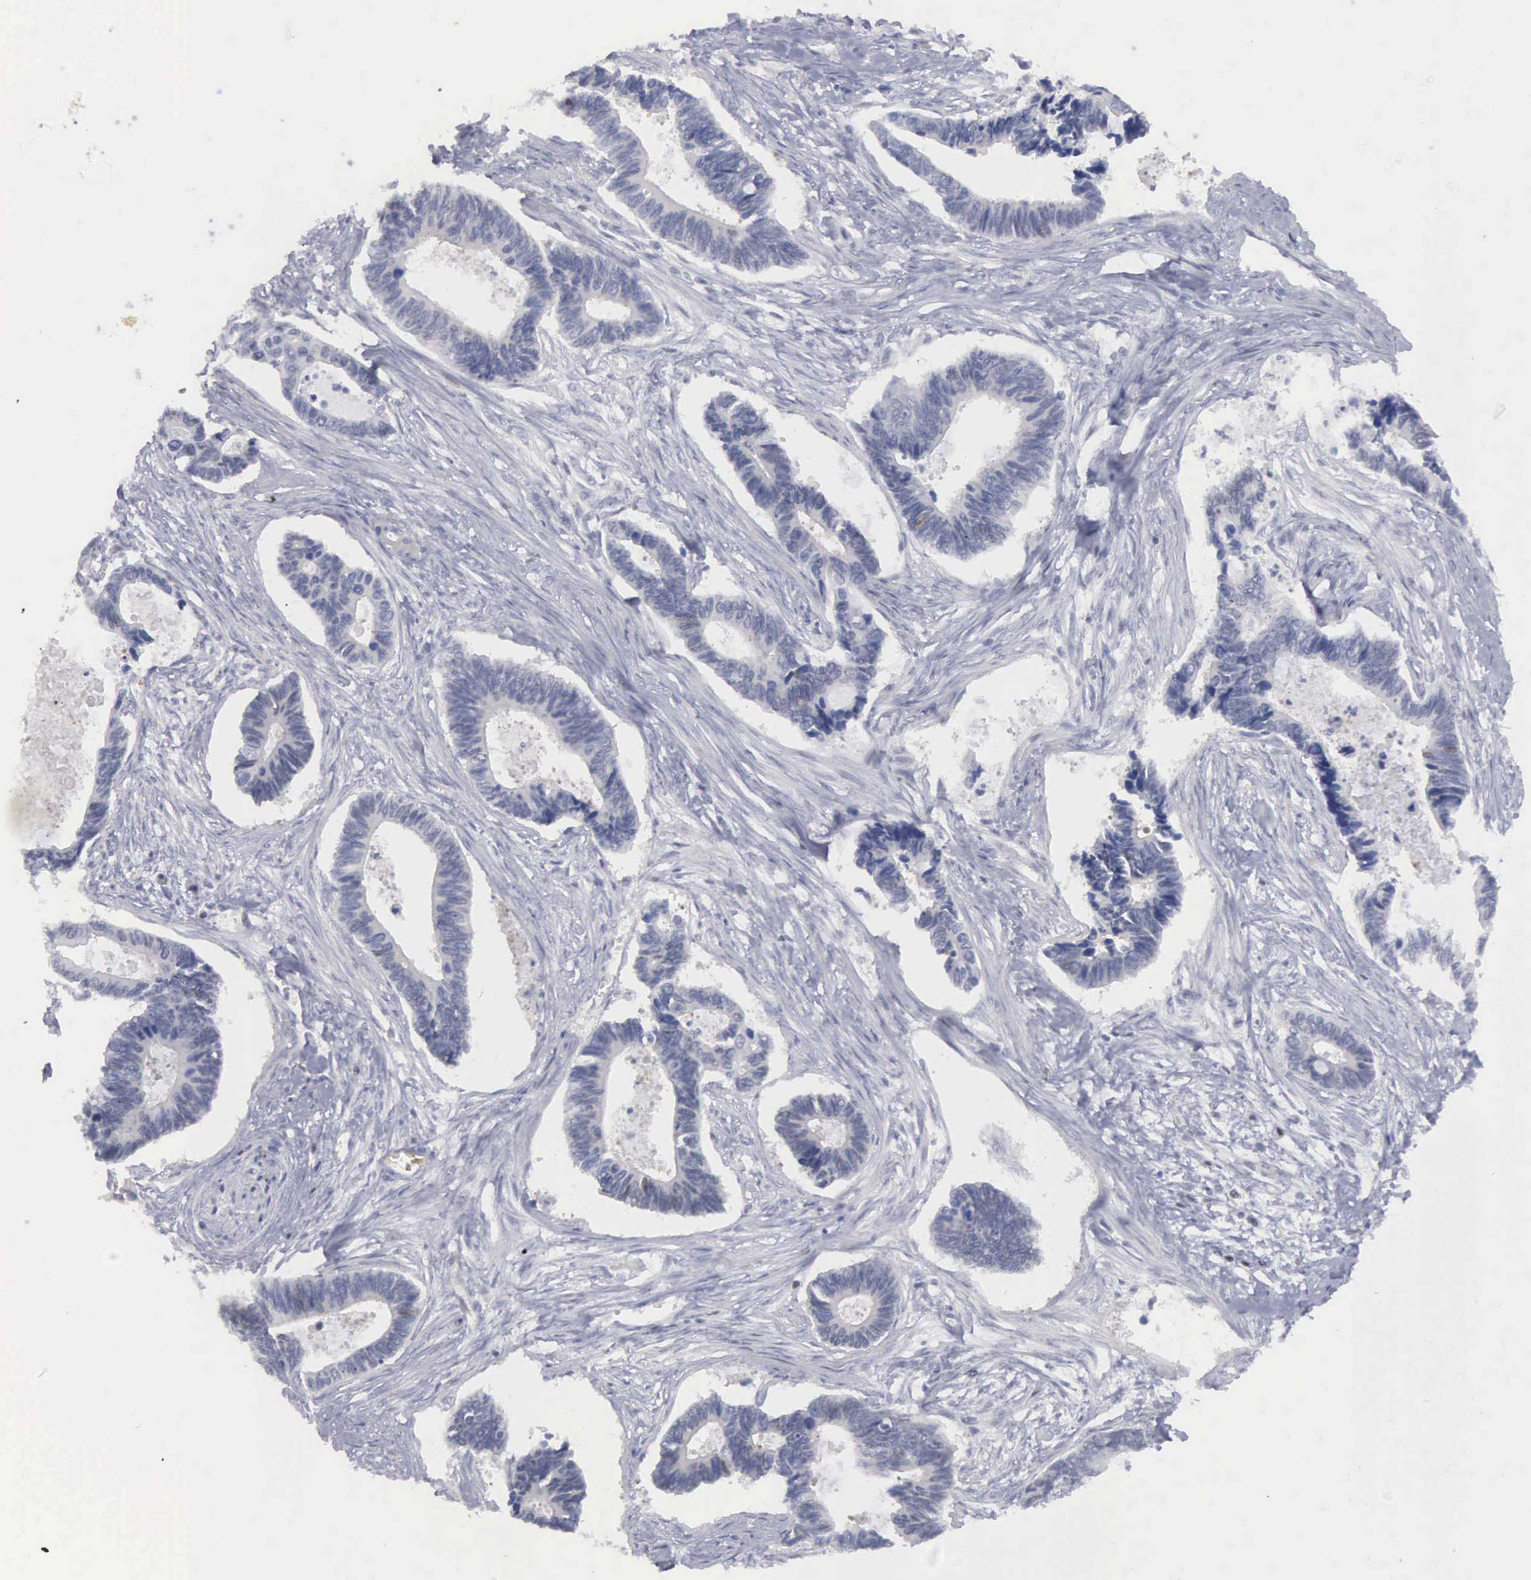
{"staining": {"intensity": "weak", "quantity": "<25%", "location": "cytoplasmic/membranous"}, "tissue": "pancreatic cancer", "cell_type": "Tumor cells", "image_type": "cancer", "snomed": [{"axis": "morphology", "description": "Adenocarcinoma, NOS"}, {"axis": "topography", "description": "Pancreas"}], "caption": "Tumor cells are negative for brown protein staining in pancreatic adenocarcinoma.", "gene": "RBPJ", "patient": {"sex": "female", "age": 70}}